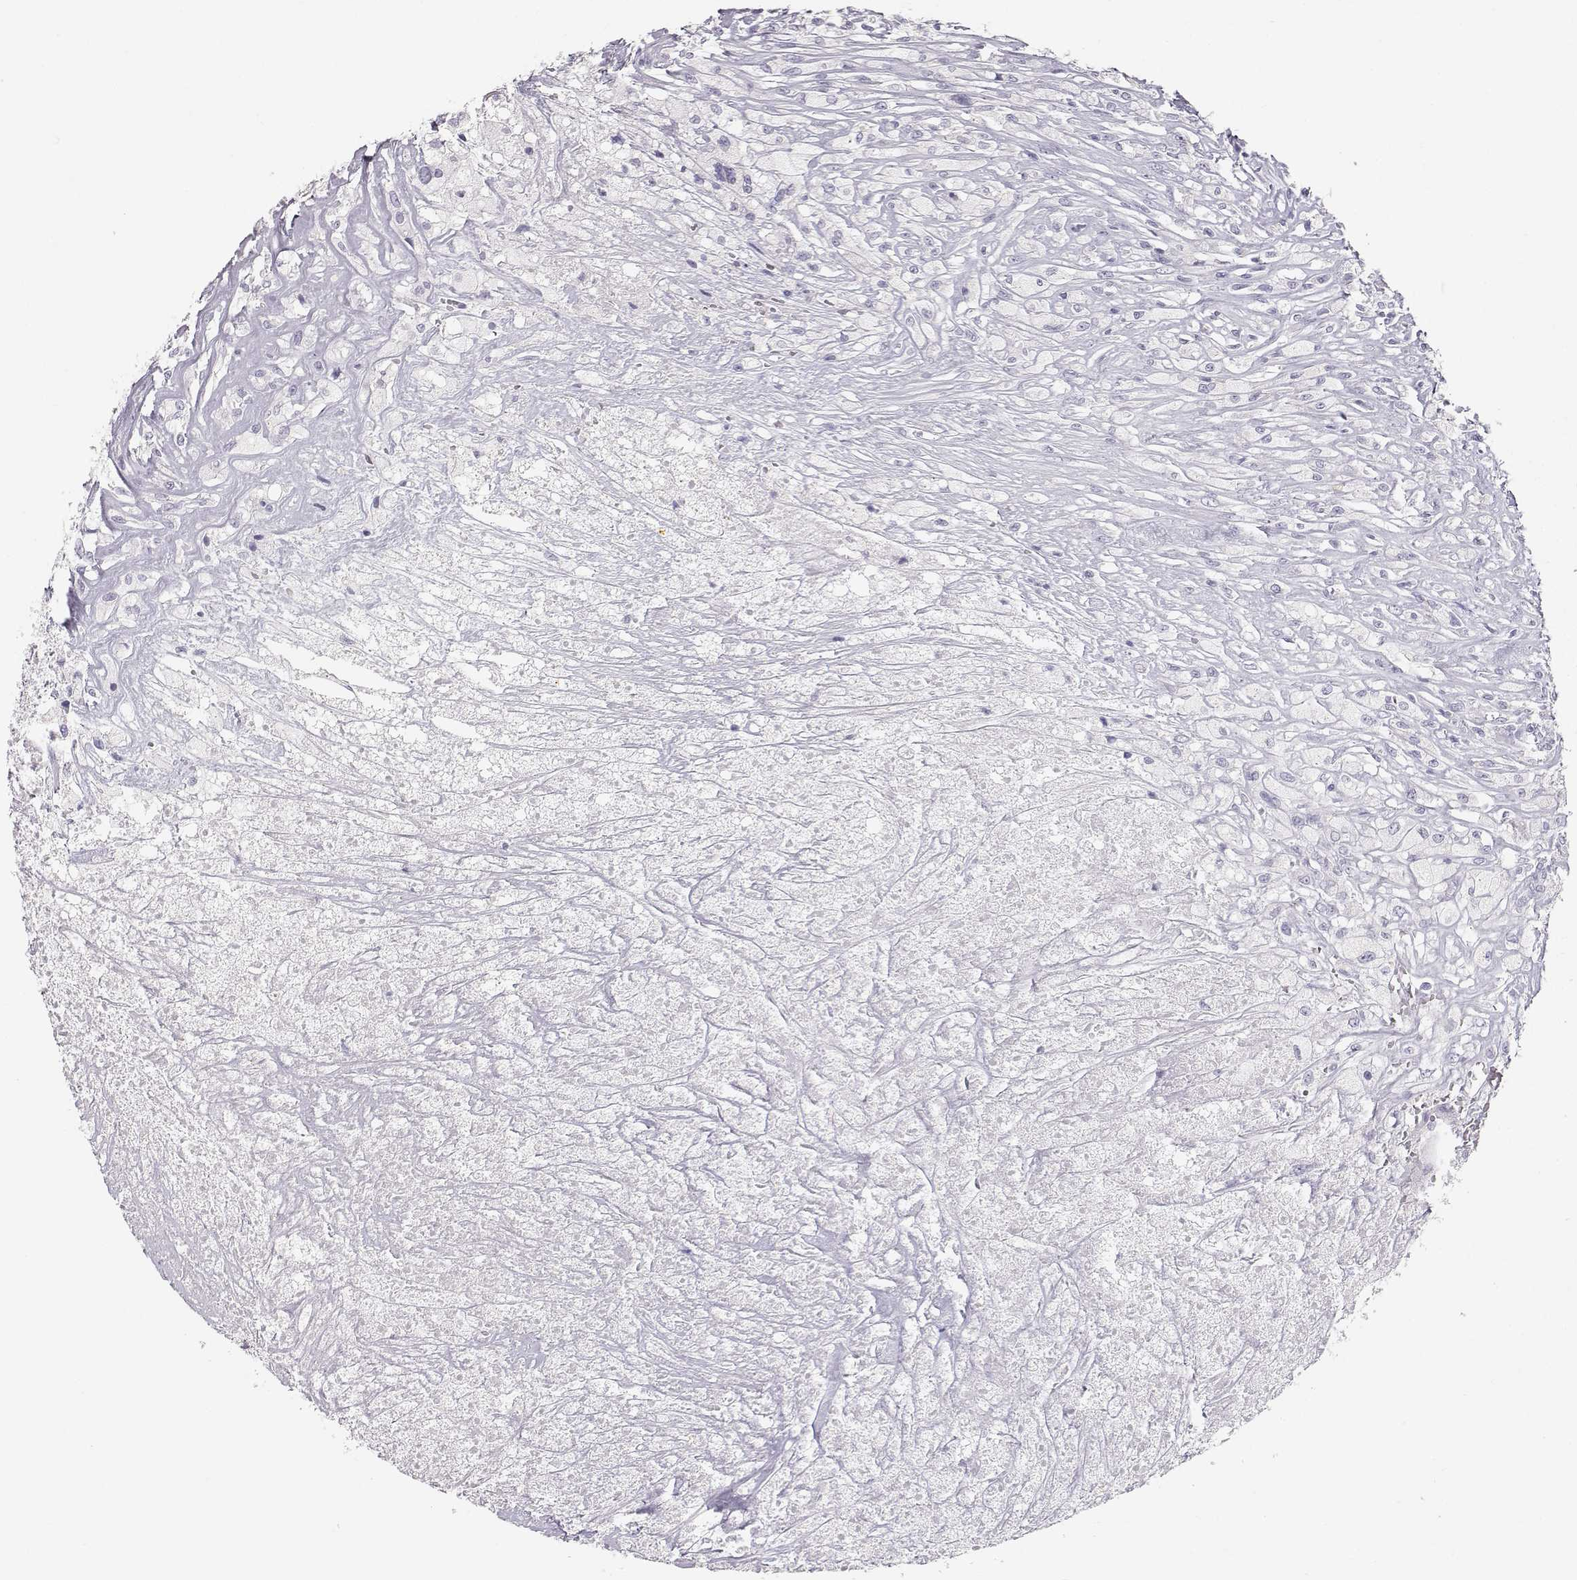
{"staining": {"intensity": "negative", "quantity": "none", "location": "none"}, "tissue": "testis cancer", "cell_type": "Tumor cells", "image_type": "cancer", "snomed": [{"axis": "morphology", "description": "Necrosis, NOS"}, {"axis": "morphology", "description": "Carcinoma, Embryonal, NOS"}, {"axis": "topography", "description": "Testis"}], "caption": "Tumor cells show no significant protein staining in testis cancer.", "gene": "LEPR", "patient": {"sex": "male", "age": 19}}